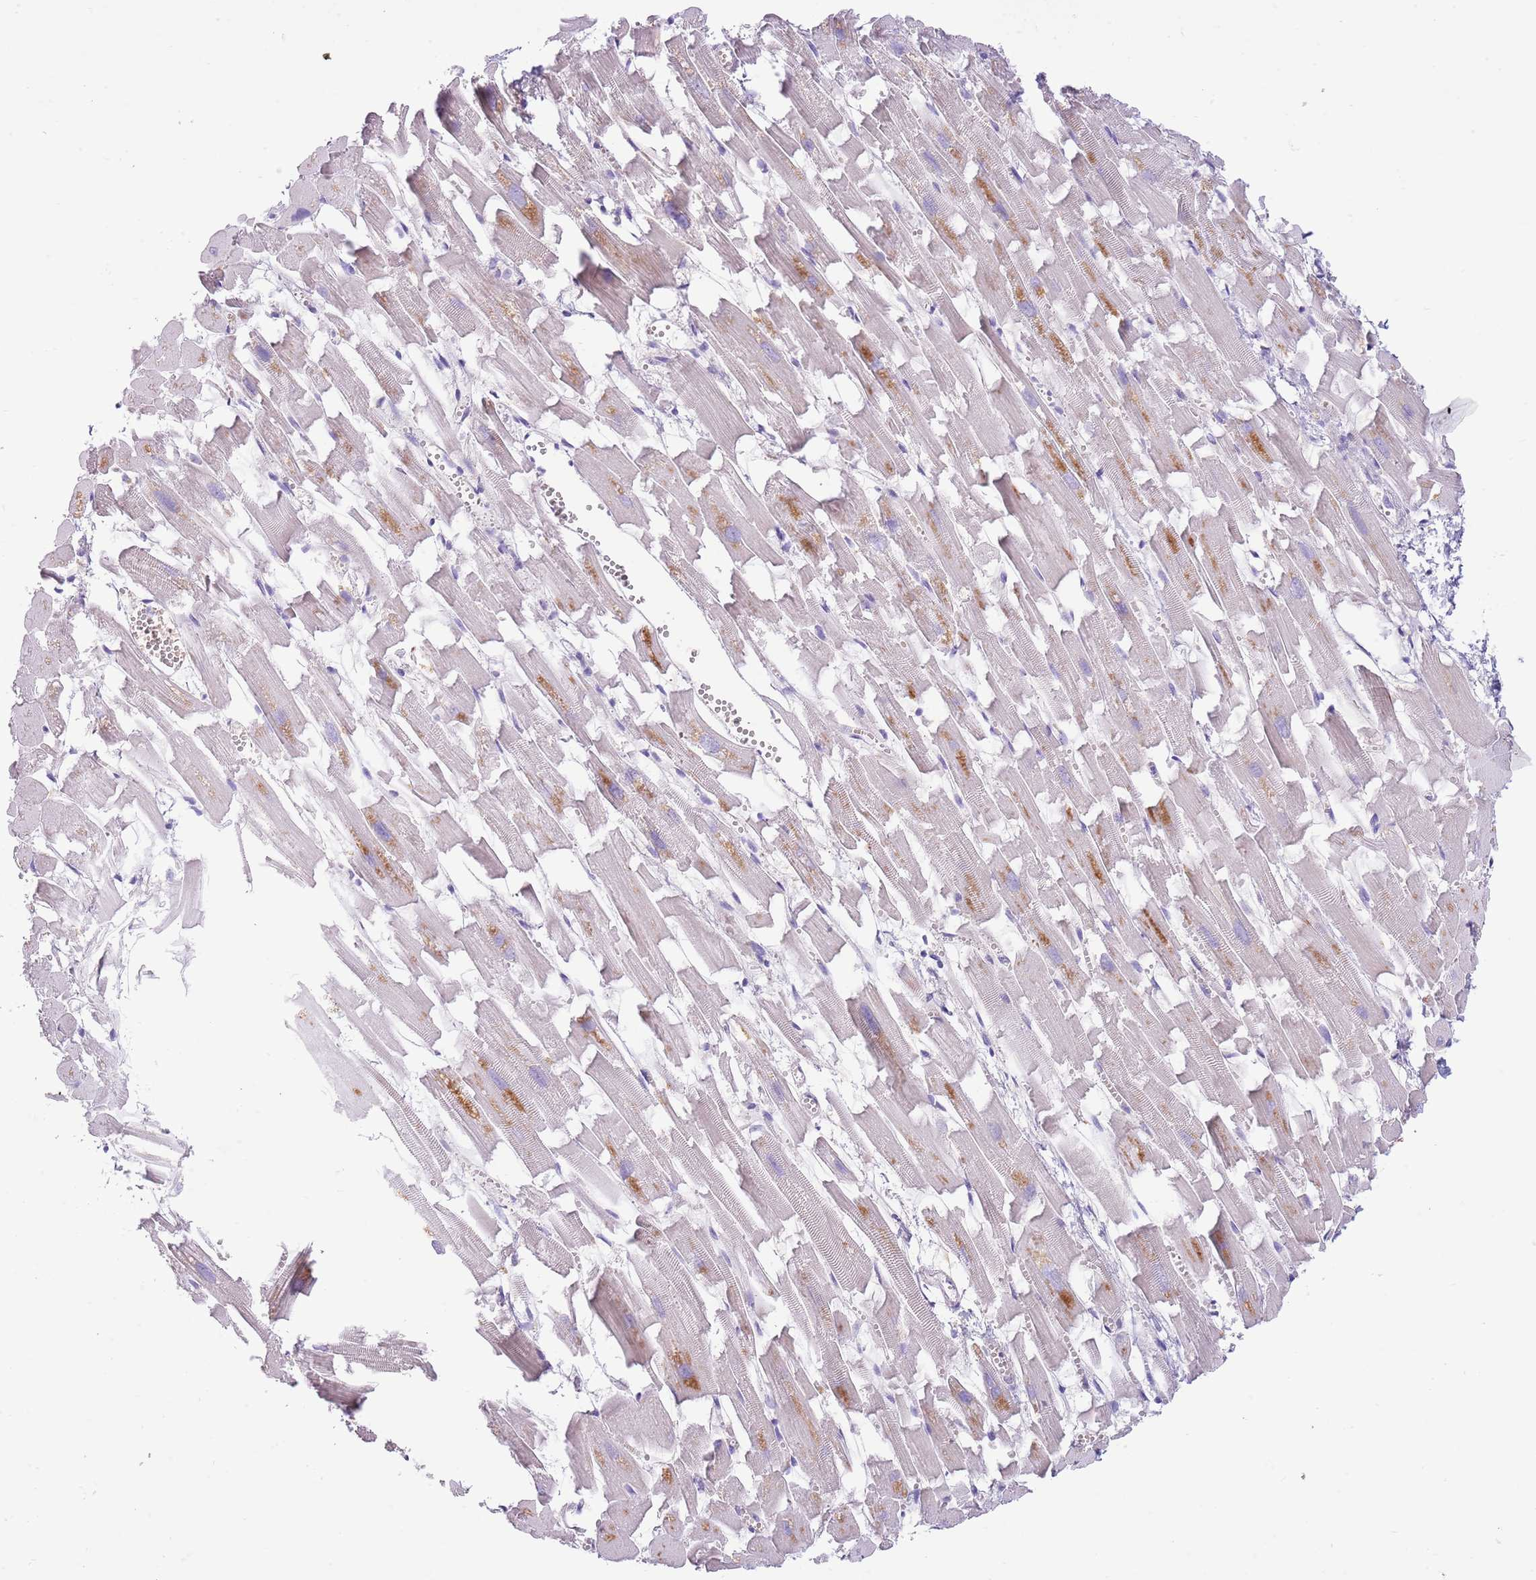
{"staining": {"intensity": "negative", "quantity": "none", "location": "none"}, "tissue": "heart muscle", "cell_type": "Cardiomyocytes", "image_type": "normal", "snomed": [{"axis": "morphology", "description": "Normal tissue, NOS"}, {"axis": "topography", "description": "Heart"}], "caption": "The image demonstrates no significant staining in cardiomyocytes of heart muscle.", "gene": "TOX2", "patient": {"sex": "female", "age": 64}}